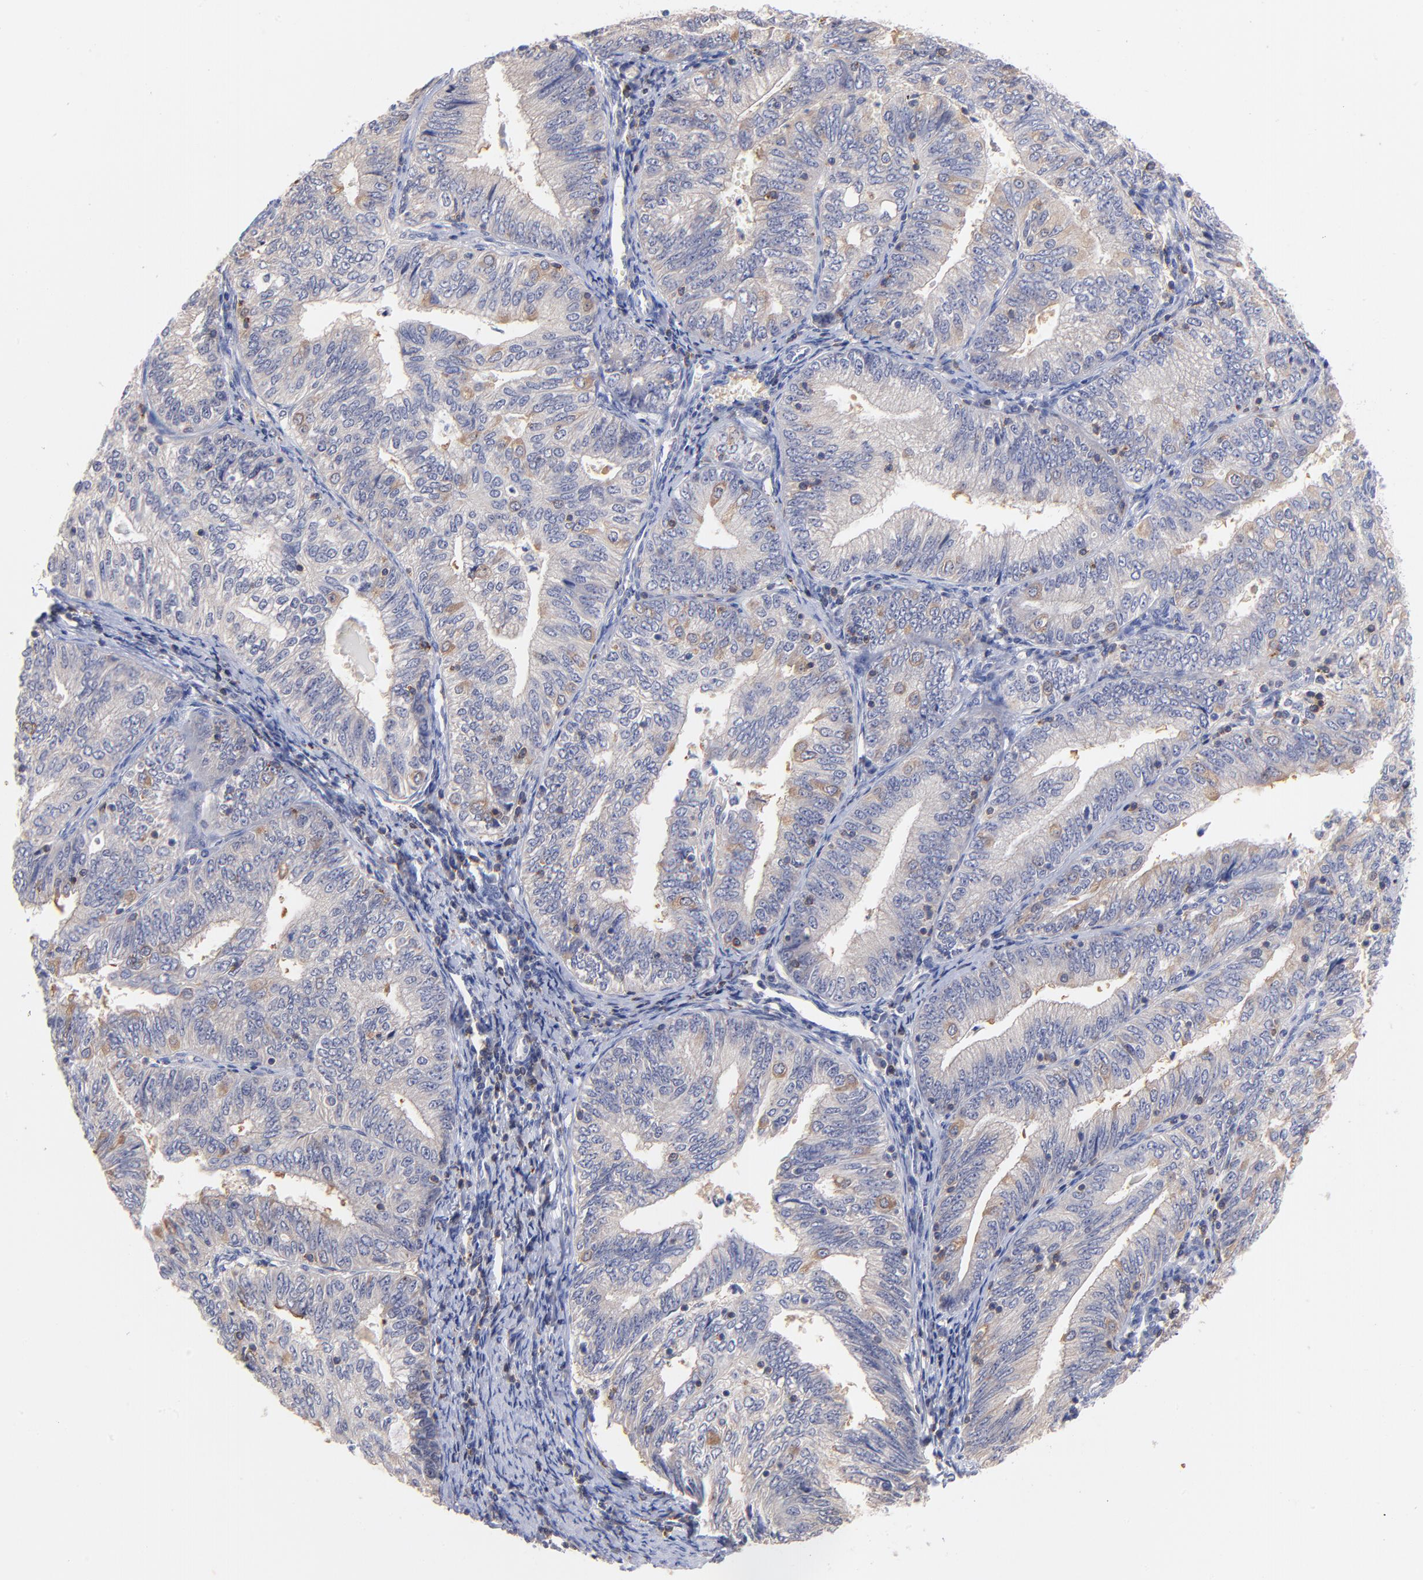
{"staining": {"intensity": "negative", "quantity": "none", "location": "none"}, "tissue": "endometrial cancer", "cell_type": "Tumor cells", "image_type": "cancer", "snomed": [{"axis": "morphology", "description": "Adenocarcinoma, NOS"}, {"axis": "topography", "description": "Endometrium"}], "caption": "Adenocarcinoma (endometrial) was stained to show a protein in brown. There is no significant positivity in tumor cells.", "gene": "KREMEN2", "patient": {"sex": "female", "age": 69}}